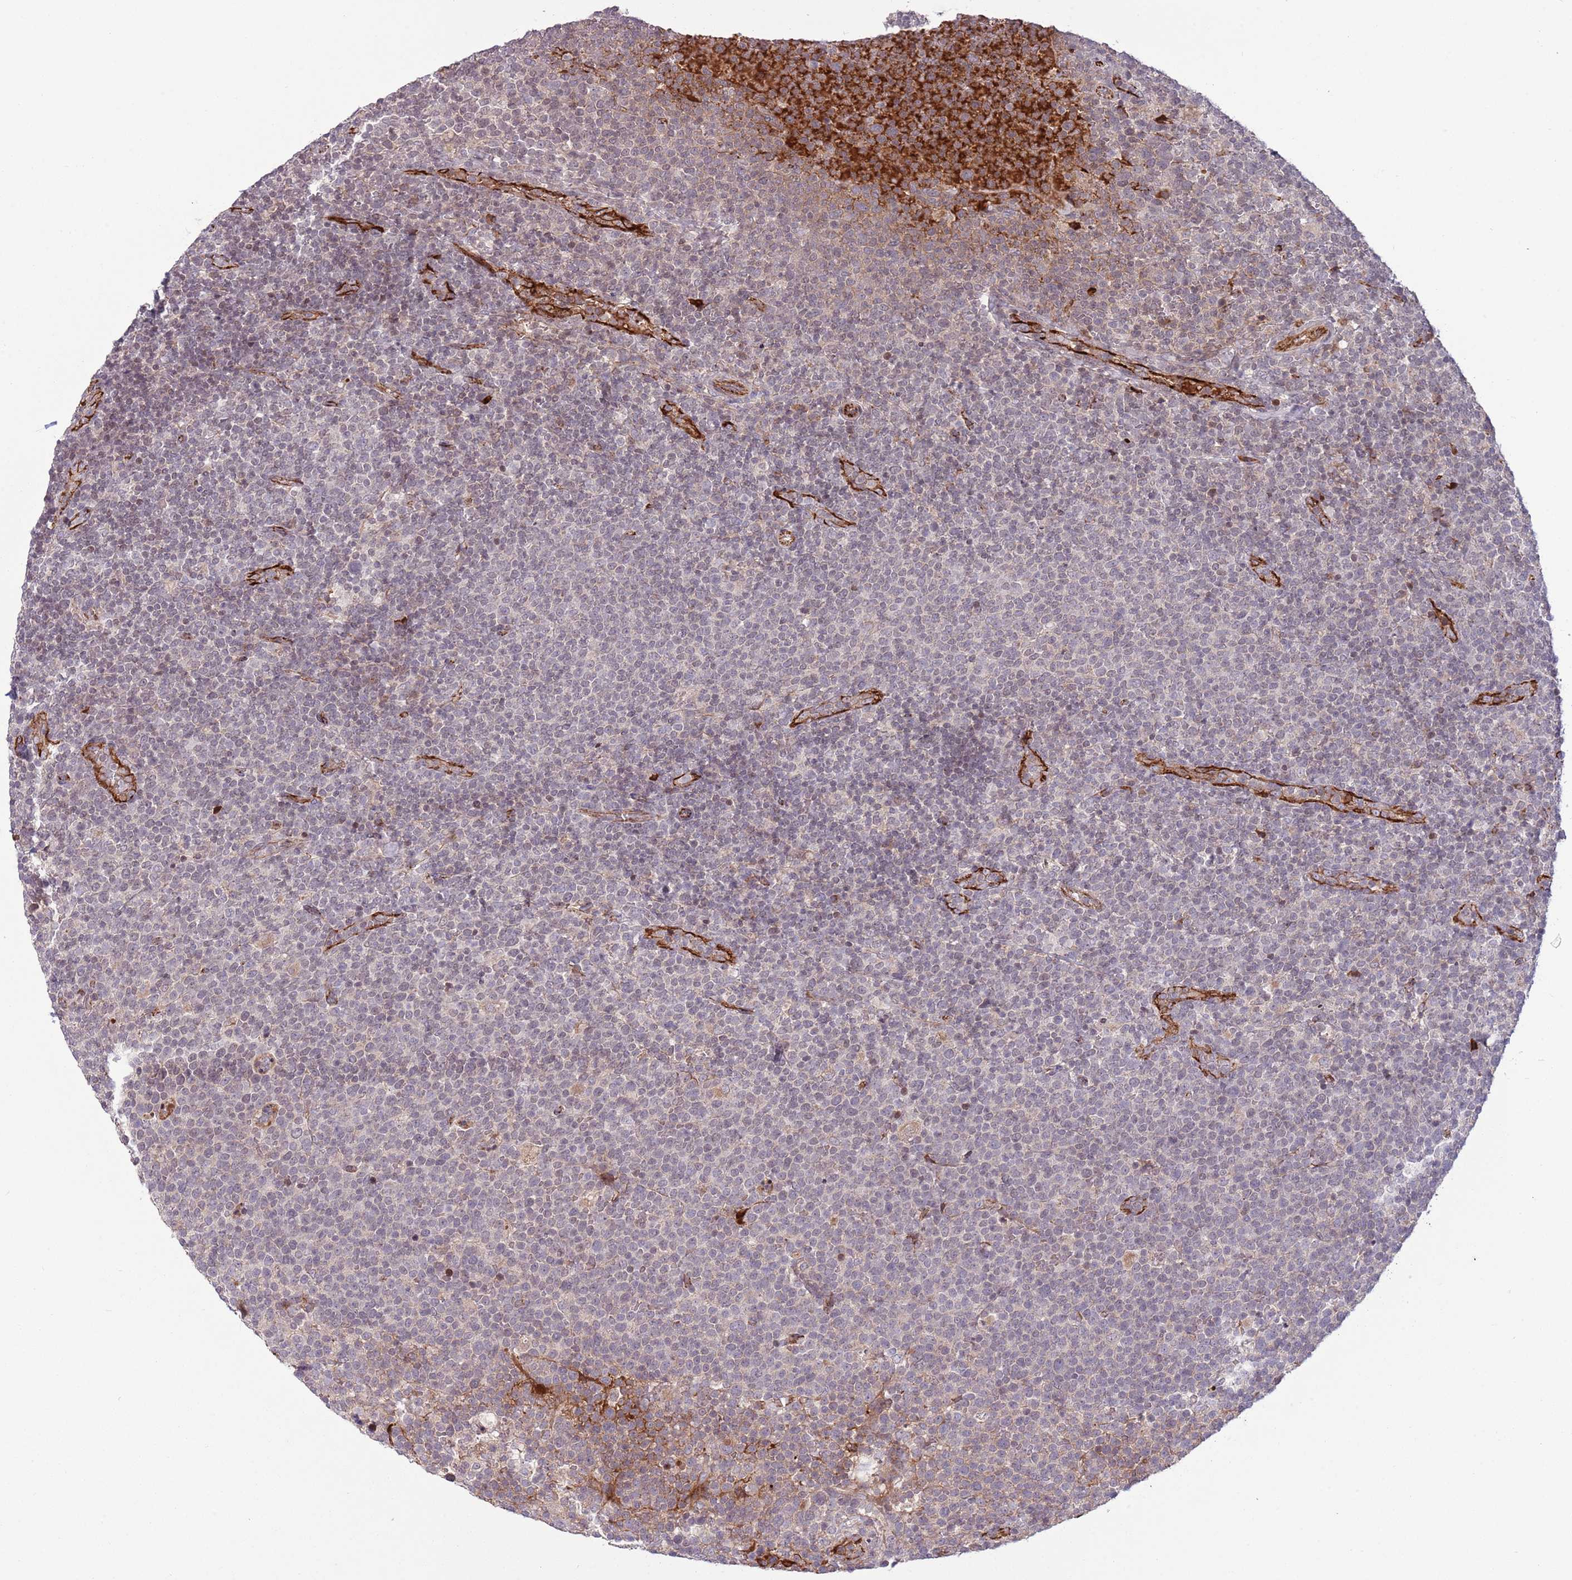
{"staining": {"intensity": "negative", "quantity": "none", "location": "none"}, "tissue": "lymphoma", "cell_type": "Tumor cells", "image_type": "cancer", "snomed": [{"axis": "morphology", "description": "Malignant lymphoma, non-Hodgkin's type, High grade"}, {"axis": "topography", "description": "Lymph node"}], "caption": "This is an immunohistochemistry (IHC) photomicrograph of lymphoma. There is no staining in tumor cells.", "gene": "DPP10", "patient": {"sex": "male", "age": 61}}